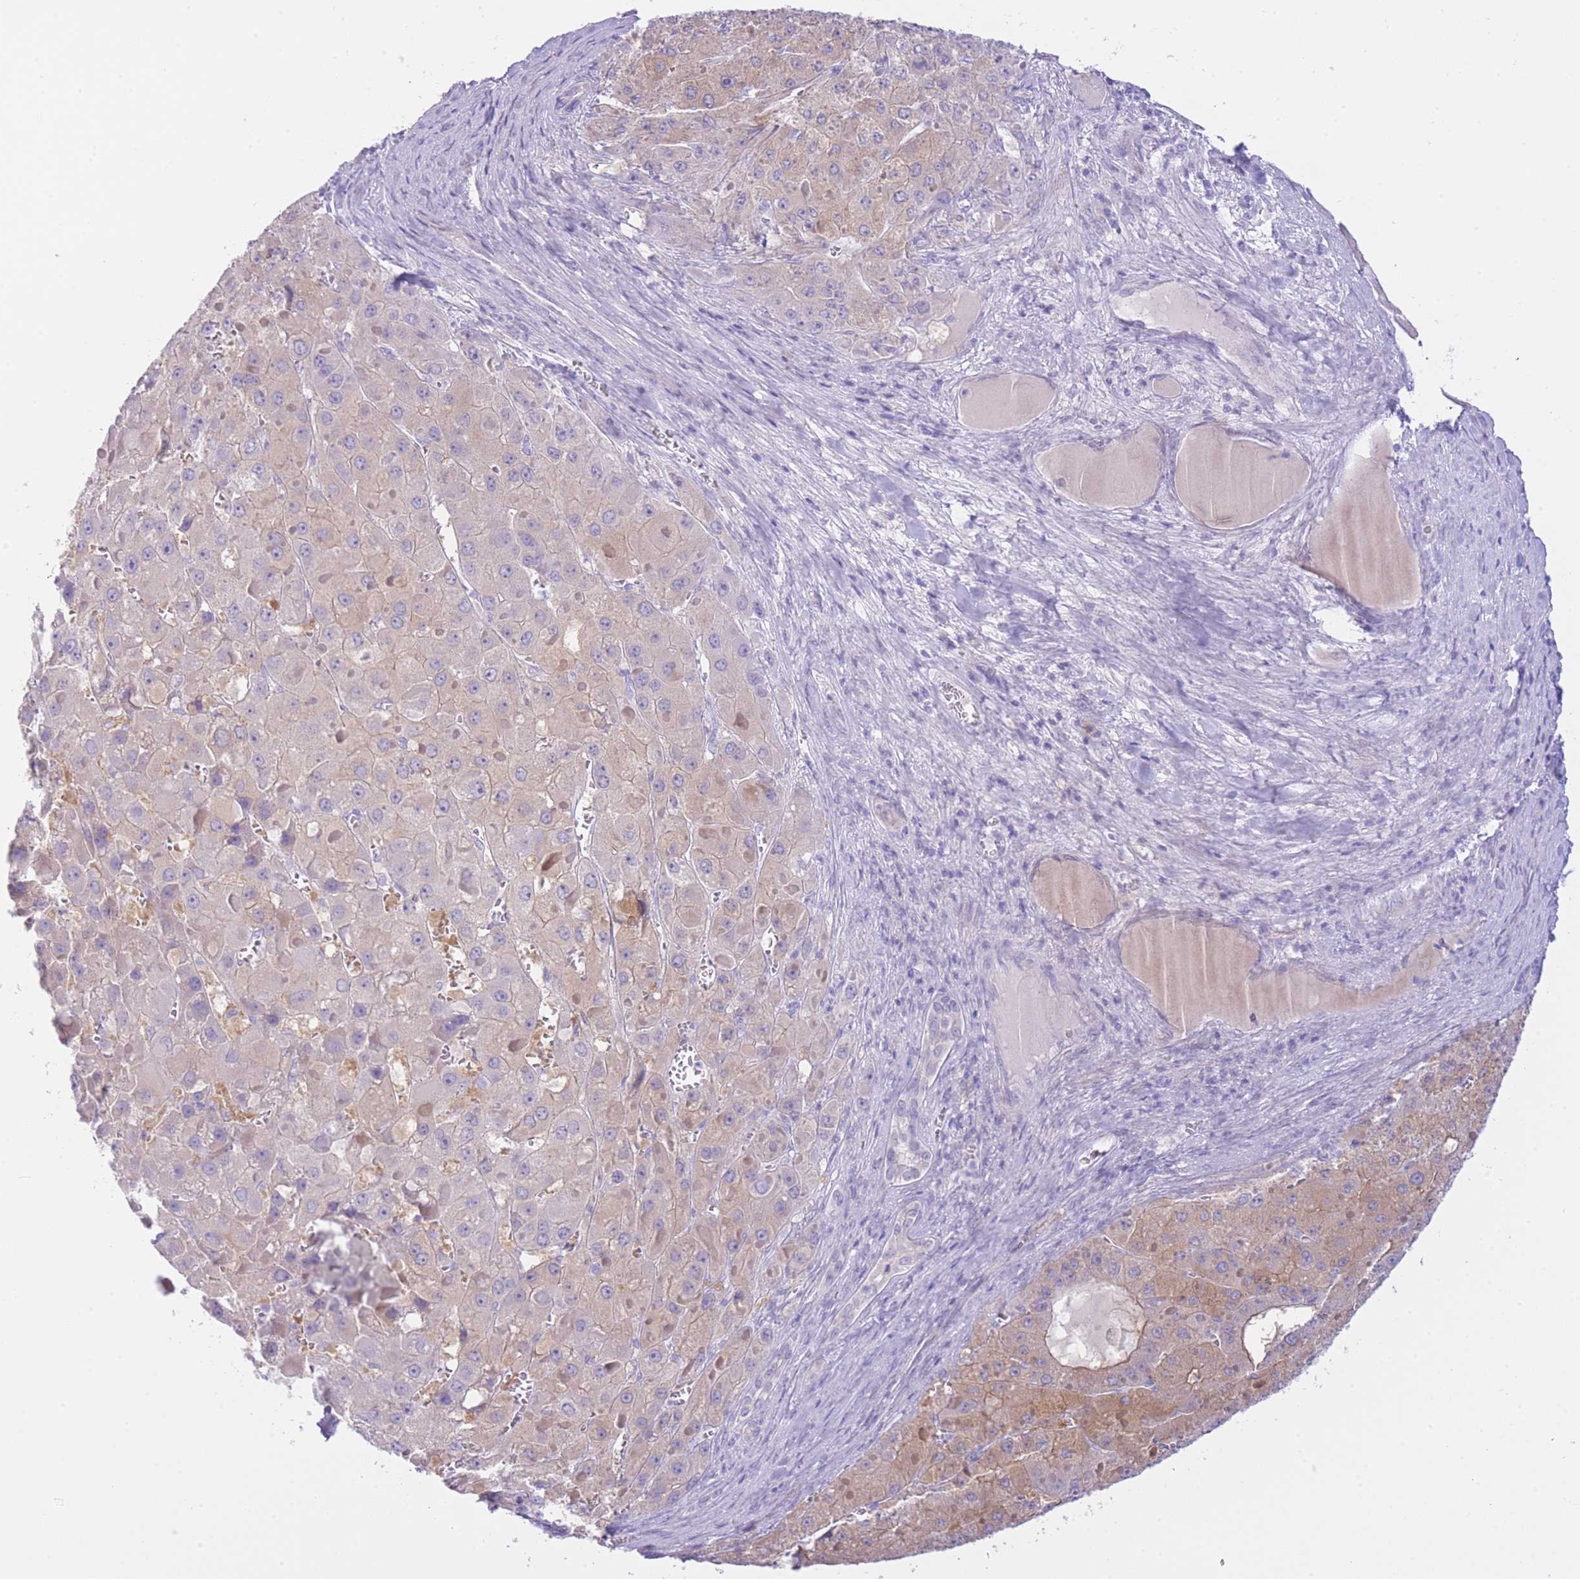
{"staining": {"intensity": "weak", "quantity": "25%-75%", "location": "cytoplasmic/membranous"}, "tissue": "liver cancer", "cell_type": "Tumor cells", "image_type": "cancer", "snomed": [{"axis": "morphology", "description": "Carcinoma, Hepatocellular, NOS"}, {"axis": "topography", "description": "Liver"}], "caption": "Immunohistochemical staining of liver hepatocellular carcinoma demonstrates weak cytoplasmic/membranous protein expression in about 25%-75% of tumor cells.", "gene": "ZNF212", "patient": {"sex": "female", "age": 73}}